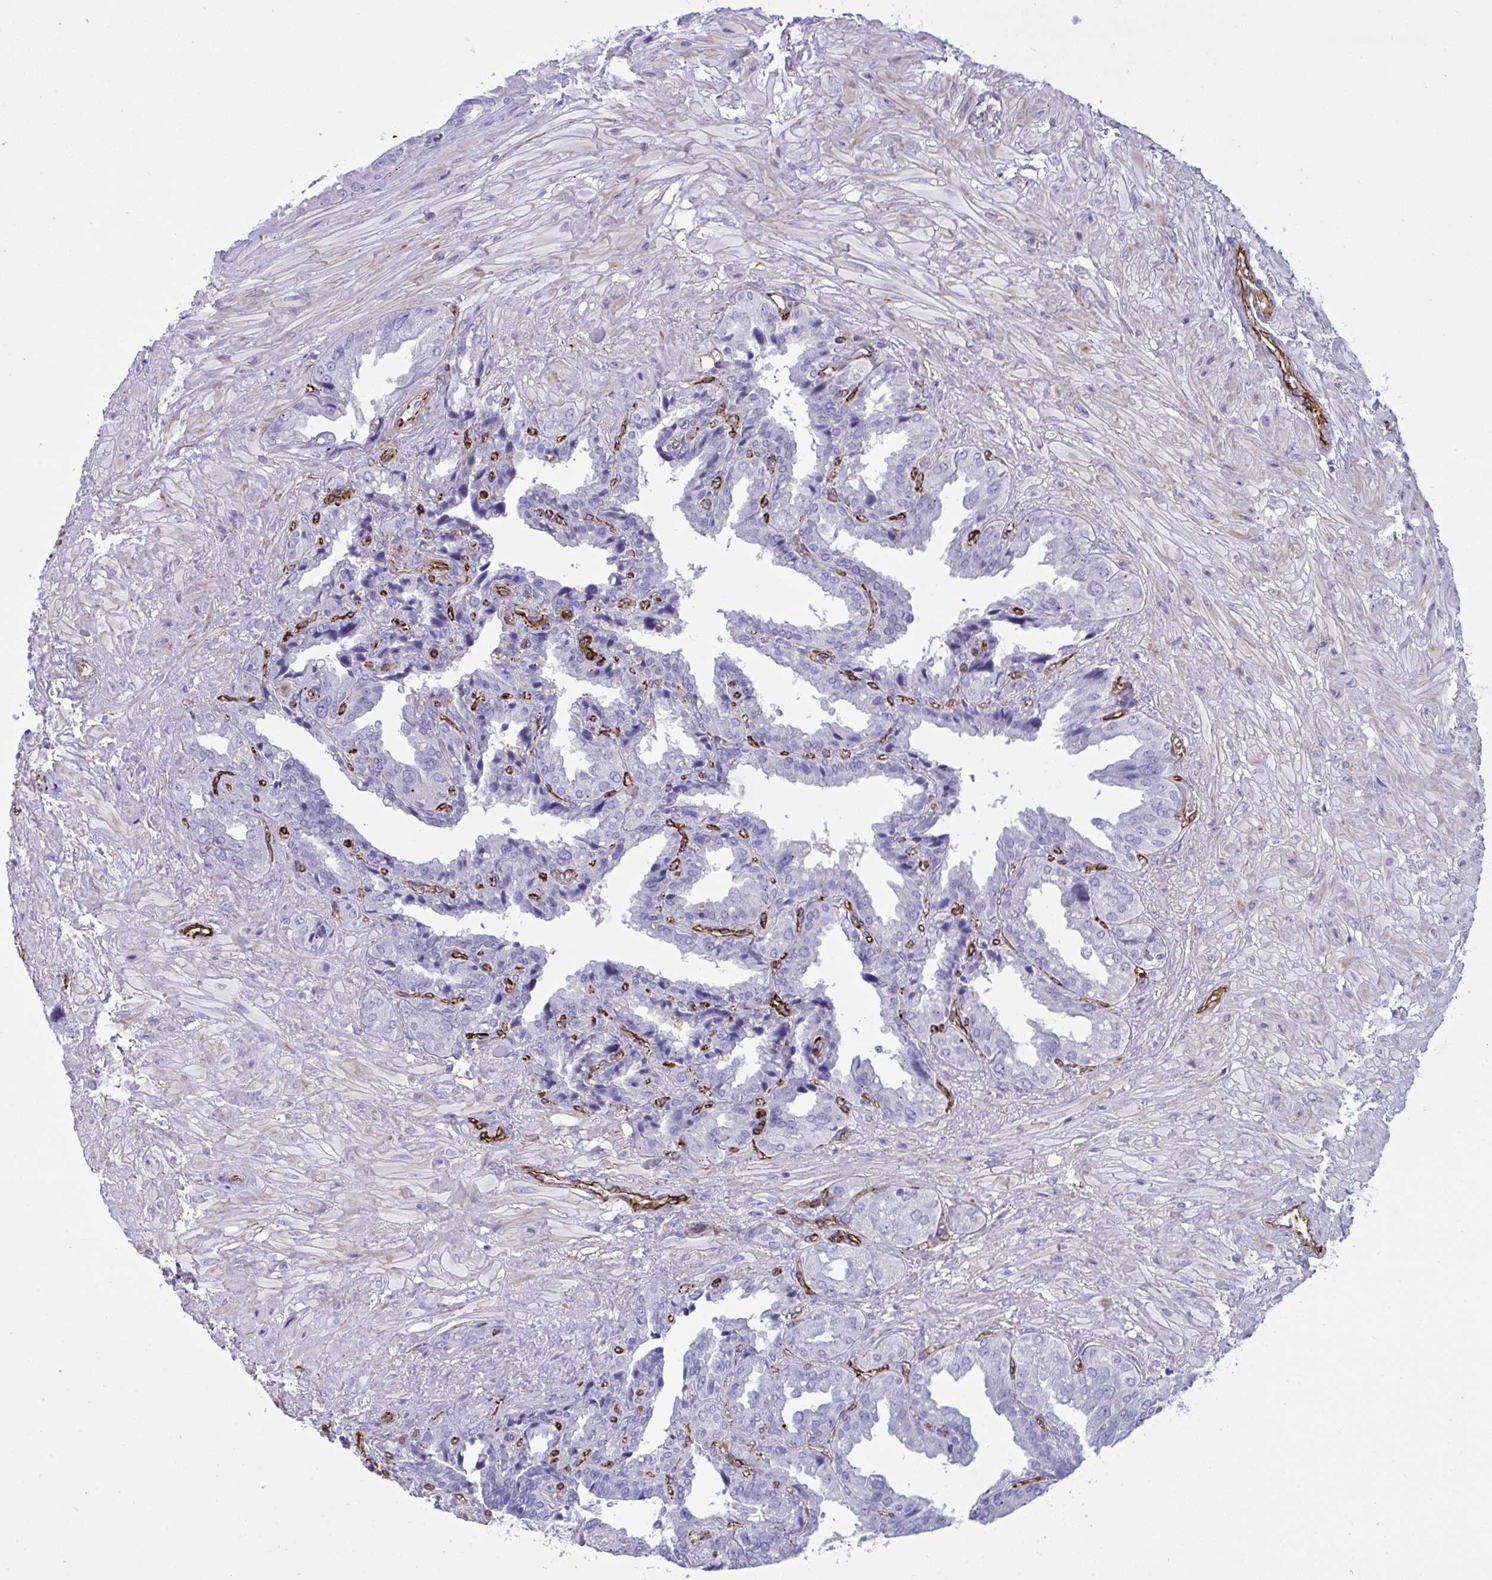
{"staining": {"intensity": "negative", "quantity": "none", "location": "none"}, "tissue": "seminal vesicle", "cell_type": "Glandular cells", "image_type": "normal", "snomed": [{"axis": "morphology", "description": "Normal tissue, NOS"}, {"axis": "topography", "description": "Seminal veicle"}], "caption": "DAB (3,3'-diaminobenzidine) immunohistochemical staining of unremarkable human seminal vesicle shows no significant expression in glandular cells.", "gene": "SLC35B1", "patient": {"sex": "male", "age": 55}}